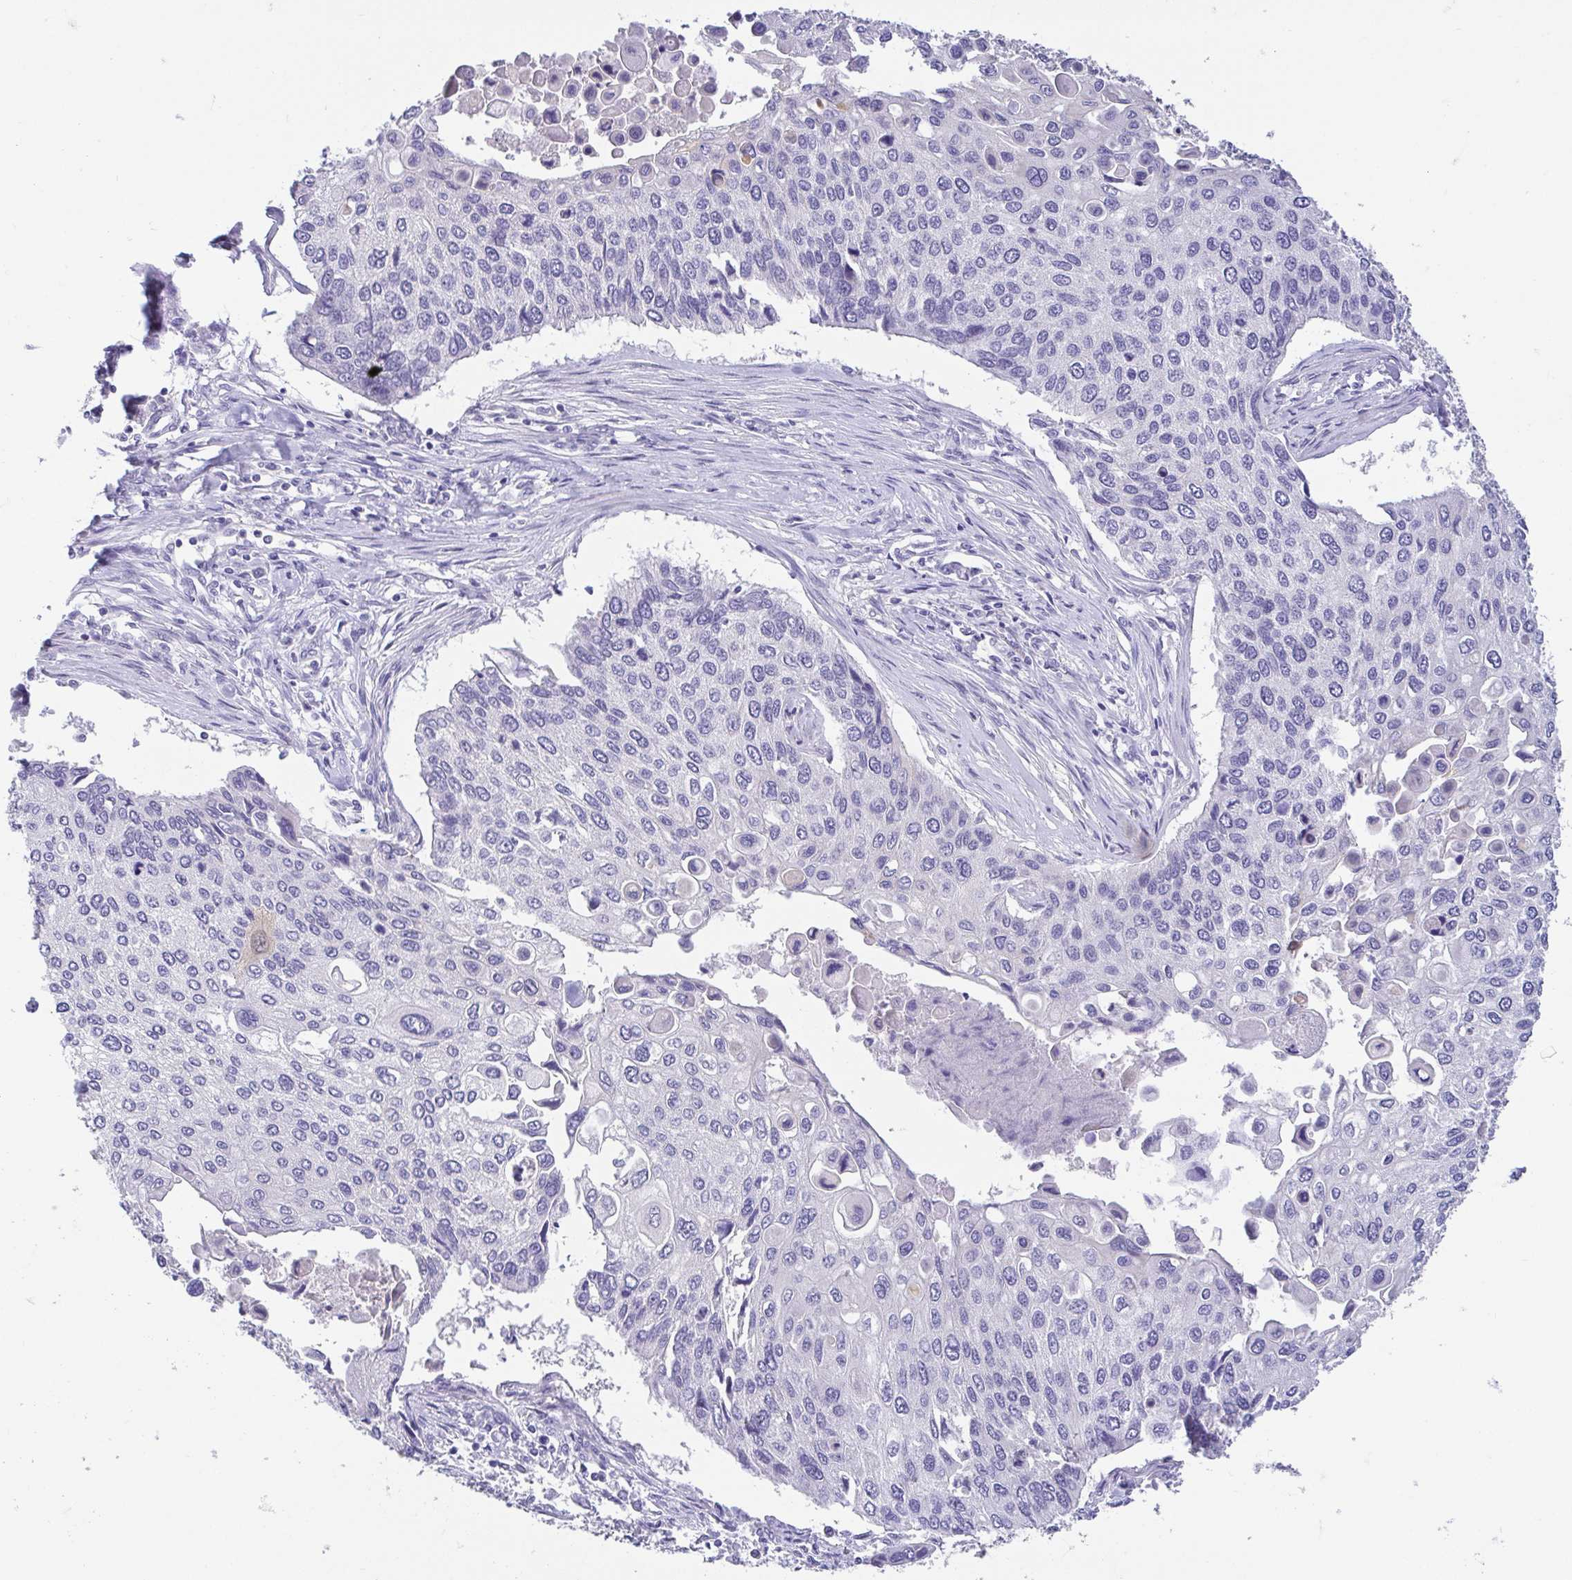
{"staining": {"intensity": "negative", "quantity": "none", "location": "none"}, "tissue": "lung cancer", "cell_type": "Tumor cells", "image_type": "cancer", "snomed": [{"axis": "morphology", "description": "Squamous cell carcinoma, NOS"}, {"axis": "morphology", "description": "Squamous cell carcinoma, metastatic, NOS"}, {"axis": "topography", "description": "Lung"}], "caption": "Lung cancer (squamous cell carcinoma) was stained to show a protein in brown. There is no significant positivity in tumor cells.", "gene": "FABP3", "patient": {"sex": "male", "age": 63}}